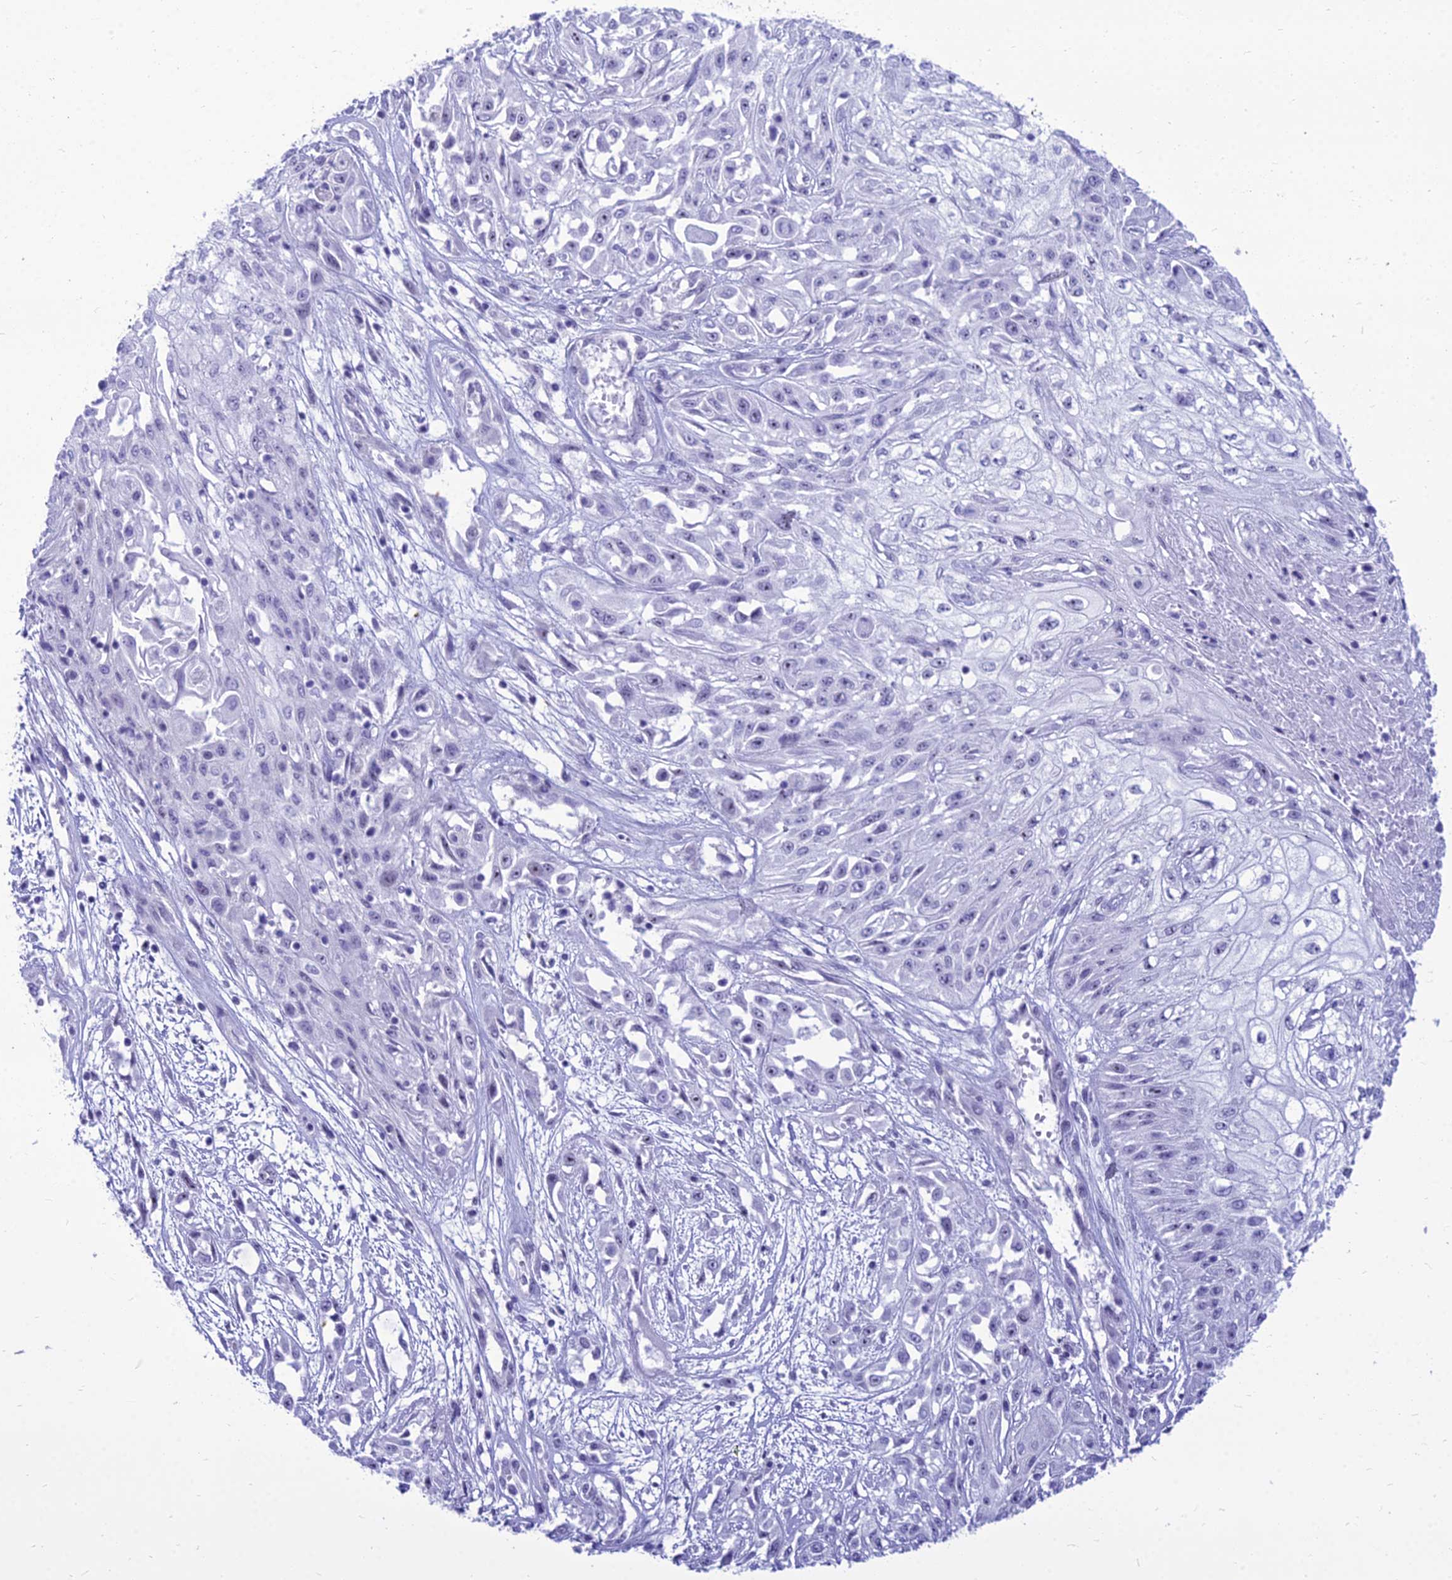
{"staining": {"intensity": "negative", "quantity": "none", "location": "none"}, "tissue": "skin cancer", "cell_type": "Tumor cells", "image_type": "cancer", "snomed": [{"axis": "morphology", "description": "Squamous cell carcinoma, NOS"}, {"axis": "morphology", "description": "Squamous cell carcinoma, metastatic, NOS"}, {"axis": "topography", "description": "Skin"}, {"axis": "topography", "description": "Lymph node"}], "caption": "Micrograph shows no significant protein expression in tumor cells of skin cancer (metastatic squamous cell carcinoma).", "gene": "DHX40", "patient": {"sex": "male", "age": 75}}